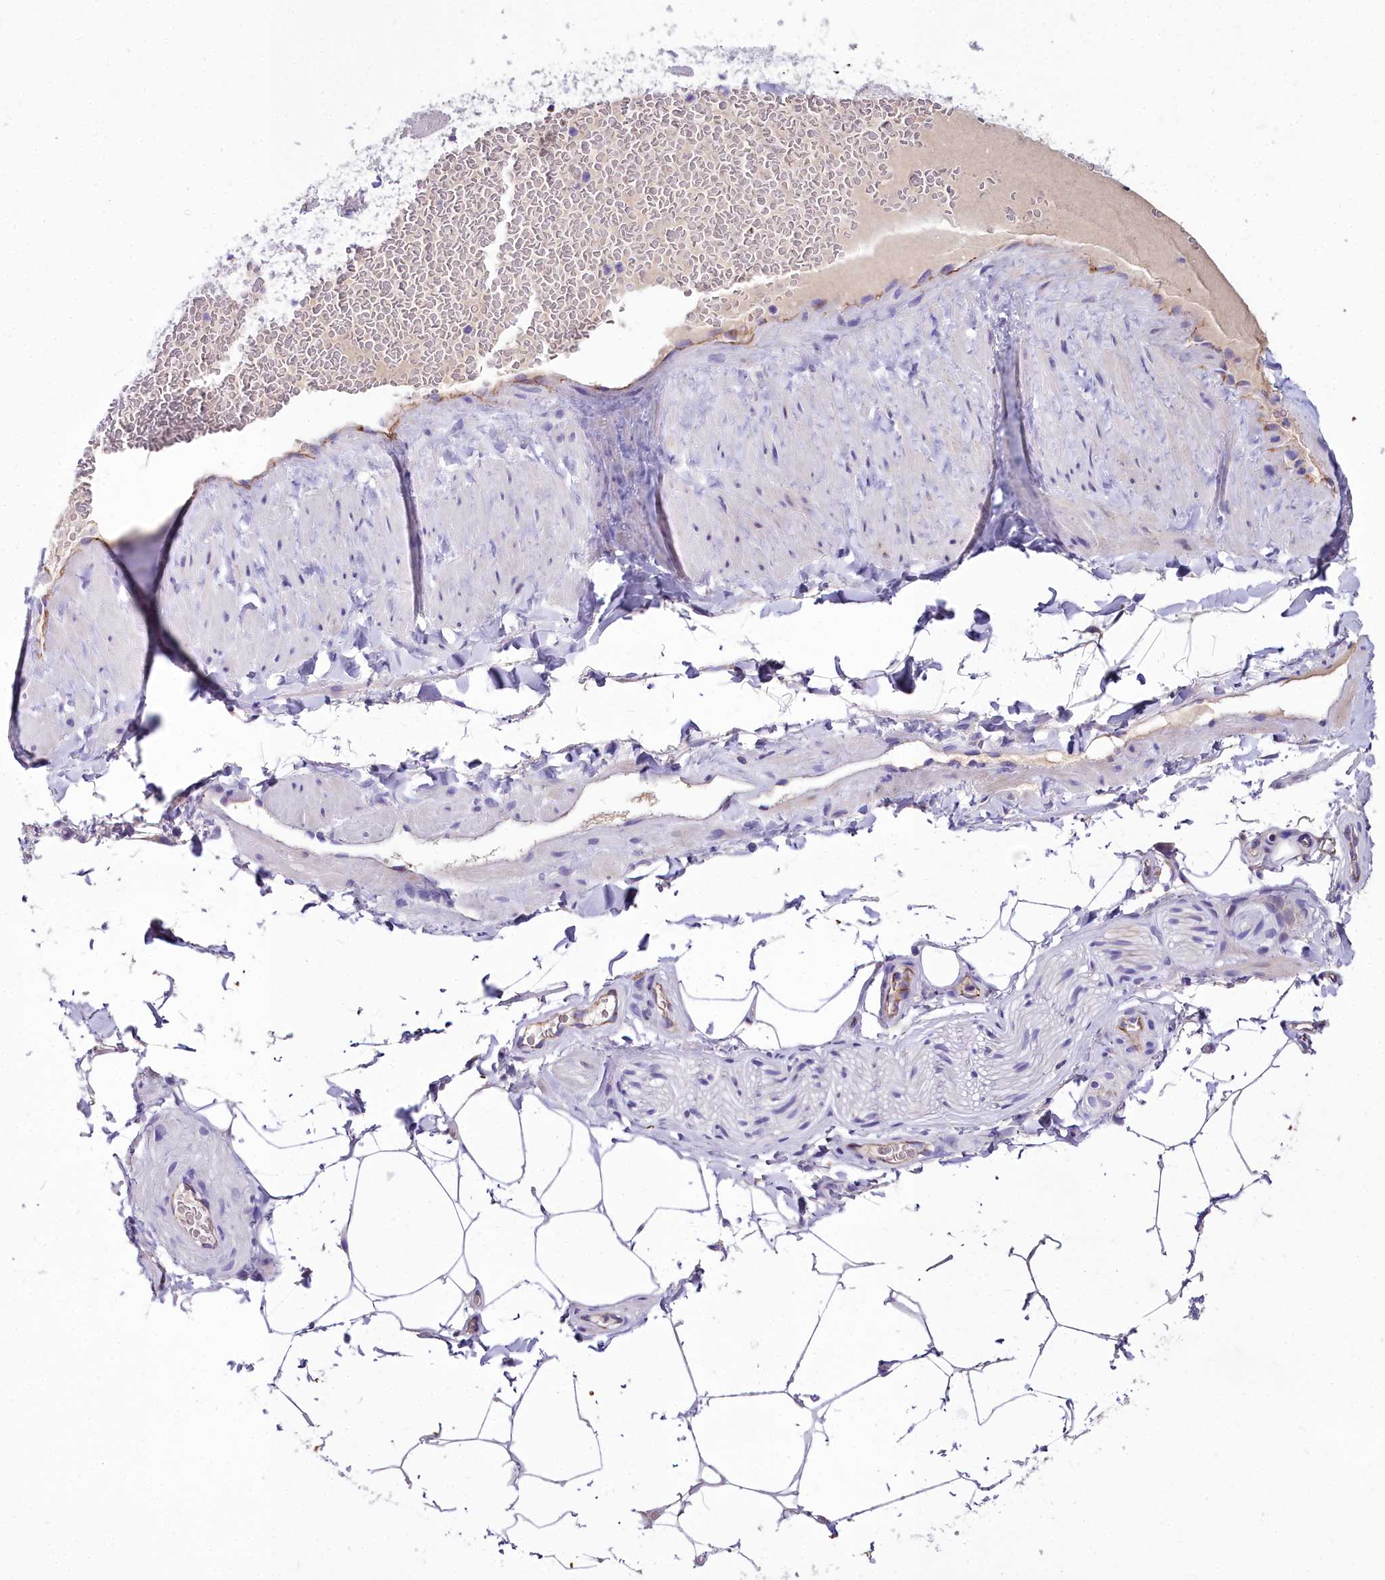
{"staining": {"intensity": "negative", "quantity": "none", "location": "none"}, "tissue": "adipose tissue", "cell_type": "Adipocytes", "image_type": "normal", "snomed": [{"axis": "morphology", "description": "Normal tissue, NOS"}, {"axis": "topography", "description": "Soft tissue"}, {"axis": "topography", "description": "Vascular tissue"}], "caption": "IHC of unremarkable human adipose tissue shows no expression in adipocytes. Nuclei are stained in blue.", "gene": "MS4A18", "patient": {"sex": "male", "age": 54}}